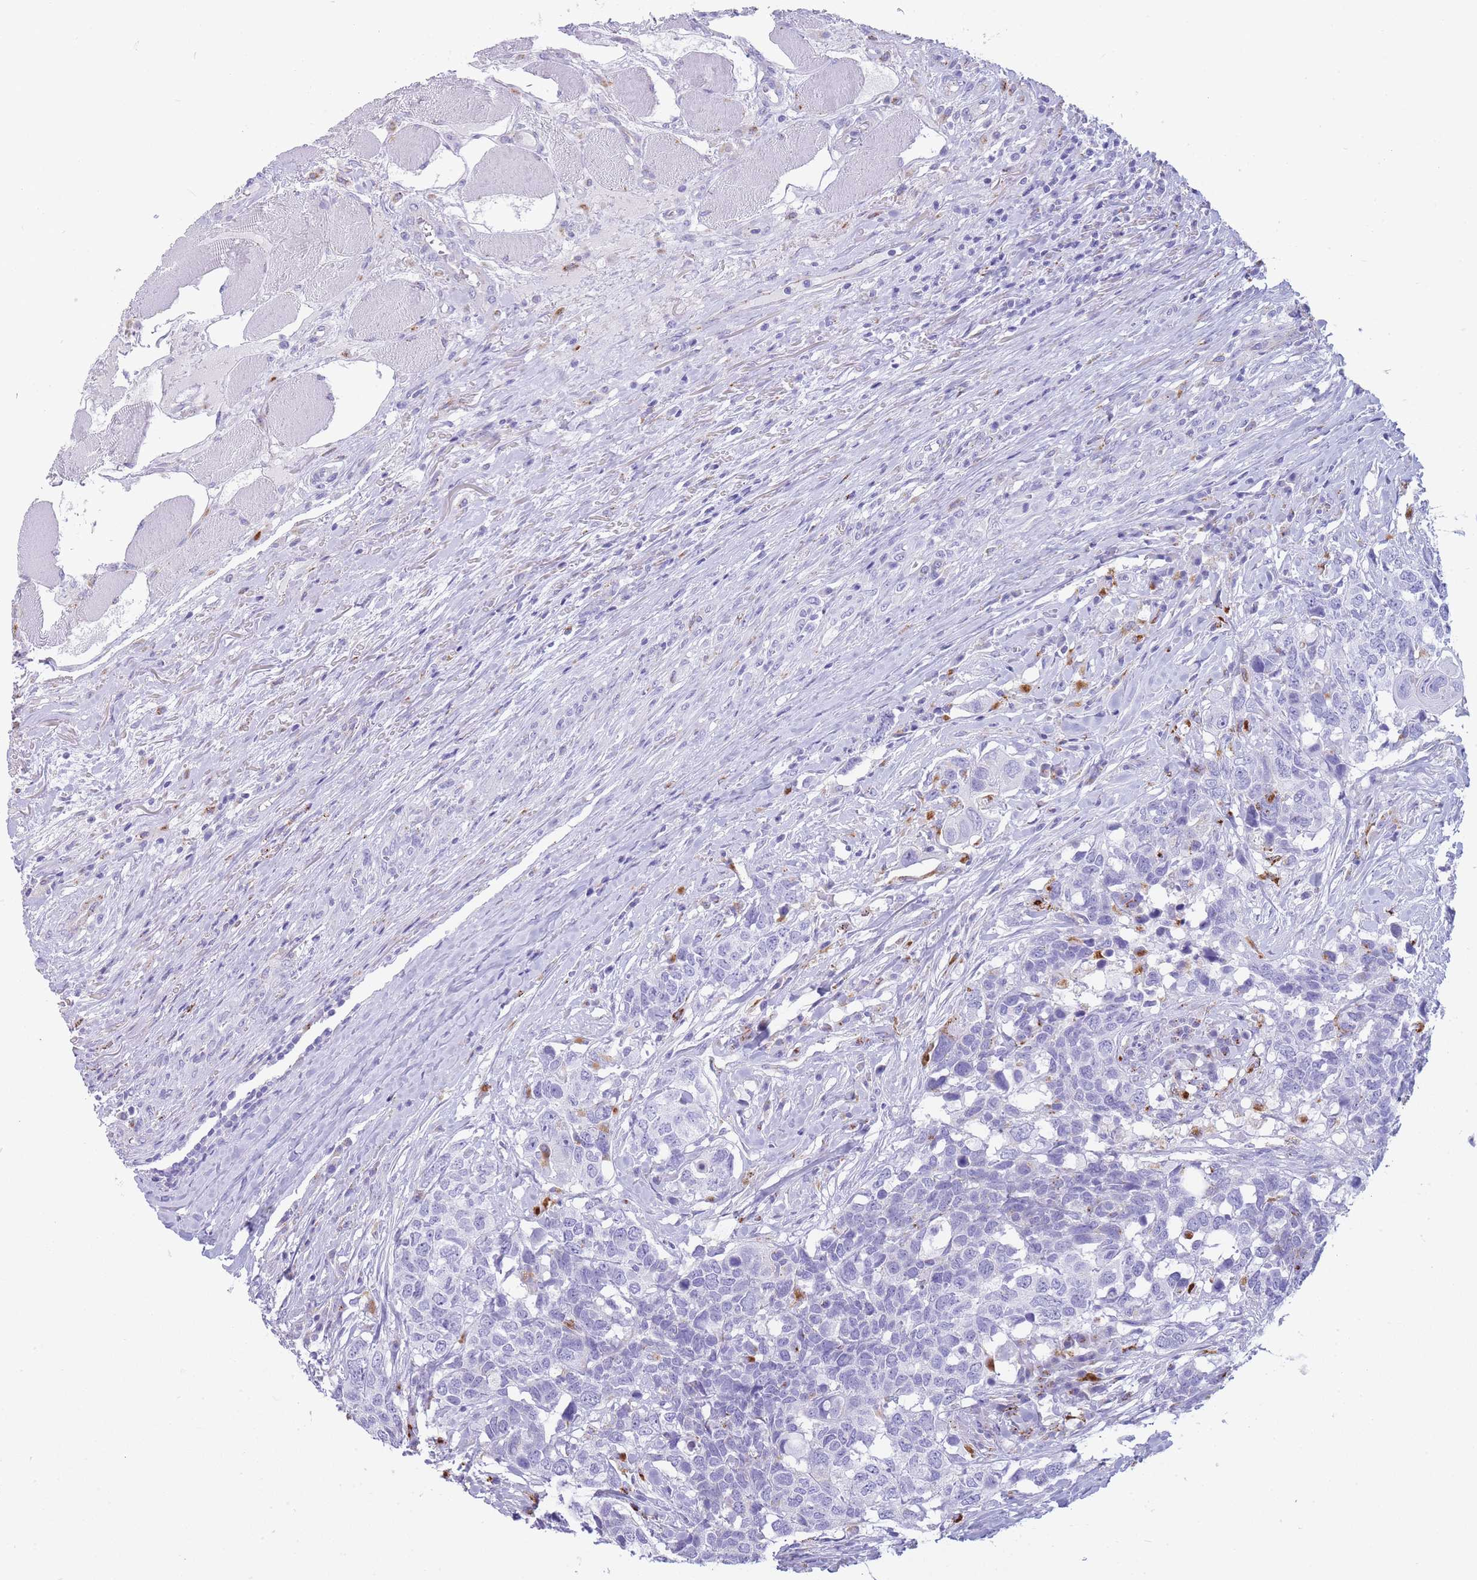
{"staining": {"intensity": "negative", "quantity": "none", "location": "none"}, "tissue": "head and neck cancer", "cell_type": "Tumor cells", "image_type": "cancer", "snomed": [{"axis": "morphology", "description": "Squamous cell carcinoma, NOS"}, {"axis": "topography", "description": "Head-Neck"}], "caption": "Immunohistochemical staining of human head and neck squamous cell carcinoma demonstrates no significant positivity in tumor cells.", "gene": "GAA", "patient": {"sex": "male", "age": 66}}